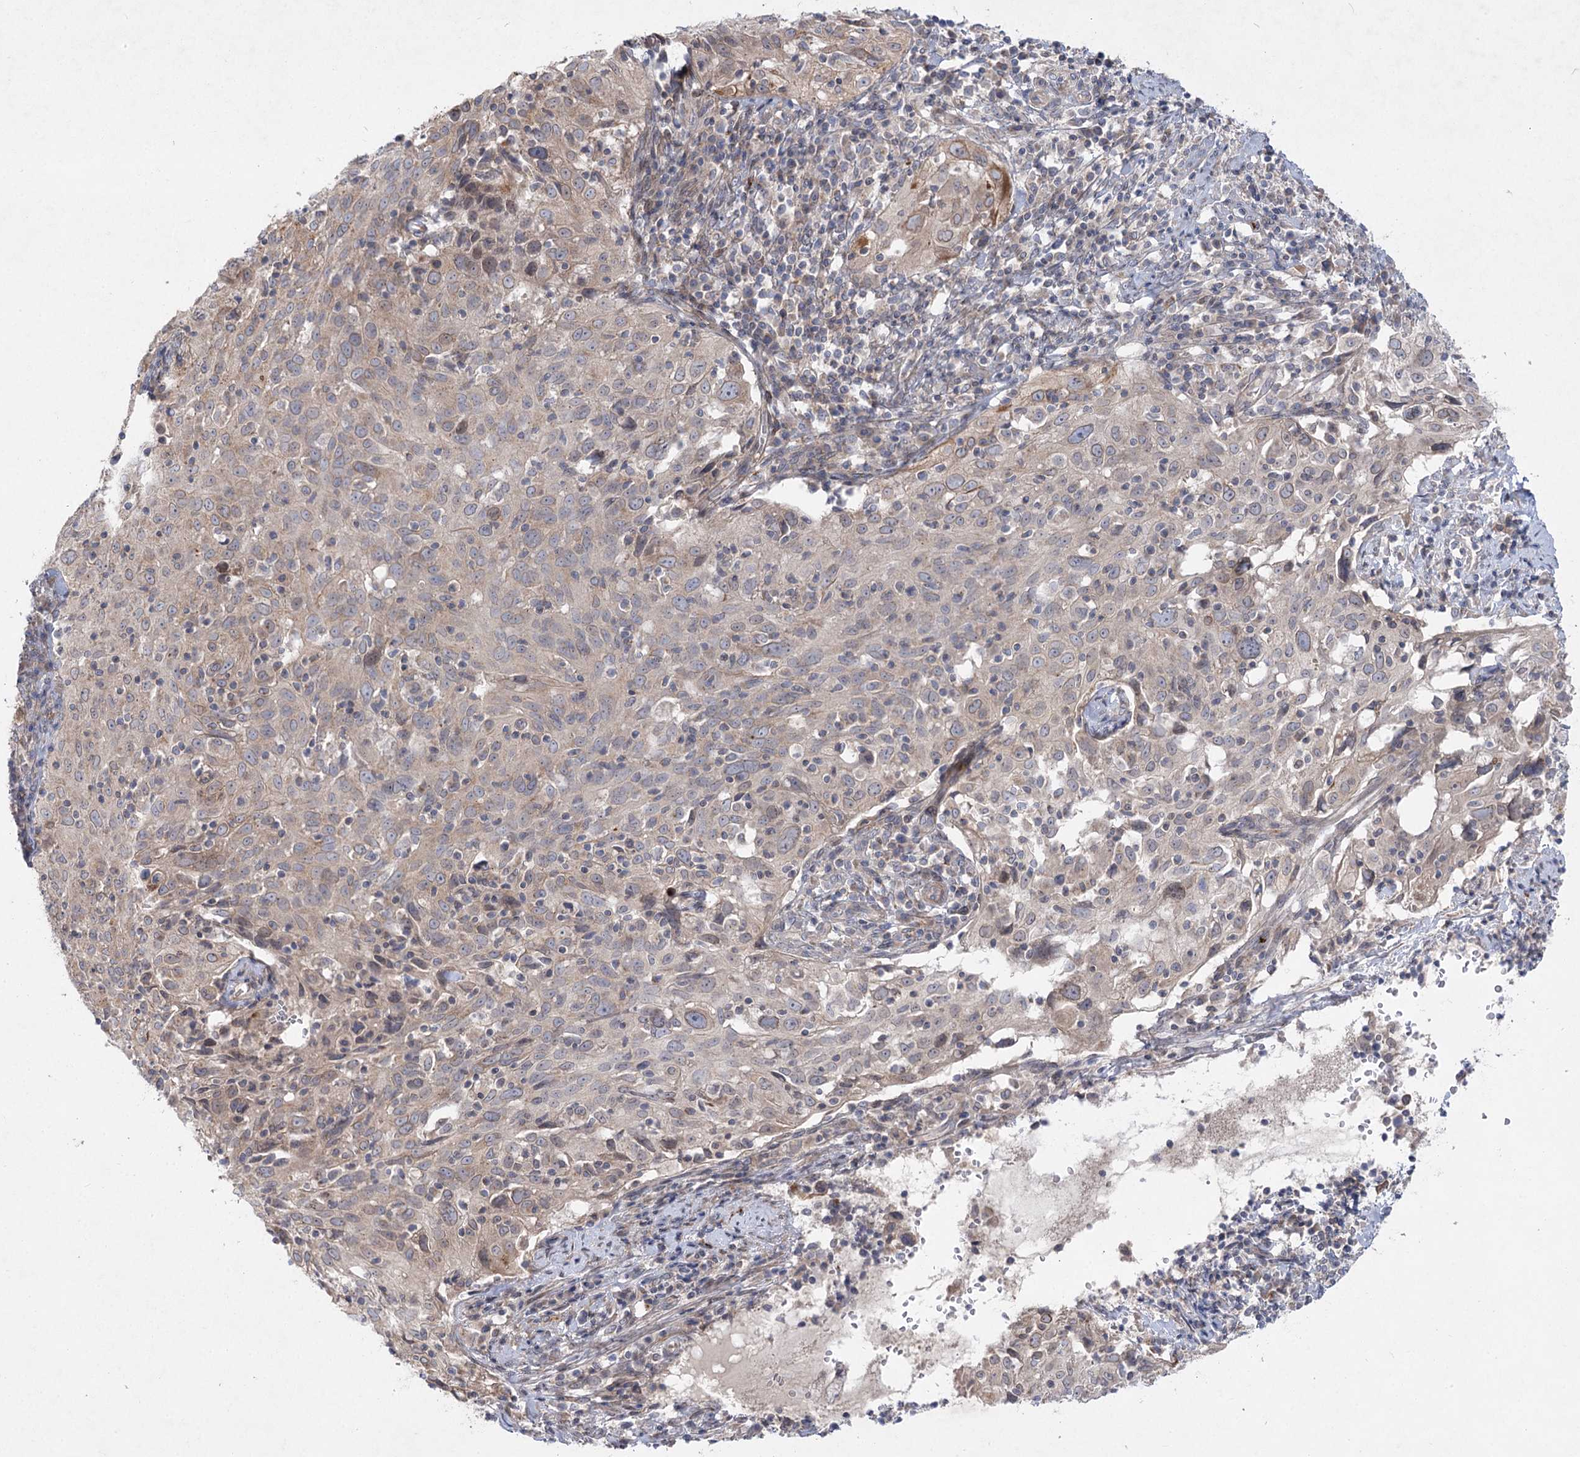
{"staining": {"intensity": "weak", "quantity": "25%-75%", "location": "cytoplasmic/membranous"}, "tissue": "cervical cancer", "cell_type": "Tumor cells", "image_type": "cancer", "snomed": [{"axis": "morphology", "description": "Squamous cell carcinoma, NOS"}, {"axis": "topography", "description": "Cervix"}], "caption": "Squamous cell carcinoma (cervical) stained with DAB immunohistochemistry (IHC) exhibits low levels of weak cytoplasmic/membranous positivity in about 25%-75% of tumor cells. The protein is stained brown, and the nuclei are stained in blue (DAB IHC with brightfield microscopy, high magnification).", "gene": "SH3BP5L", "patient": {"sex": "female", "age": 31}}